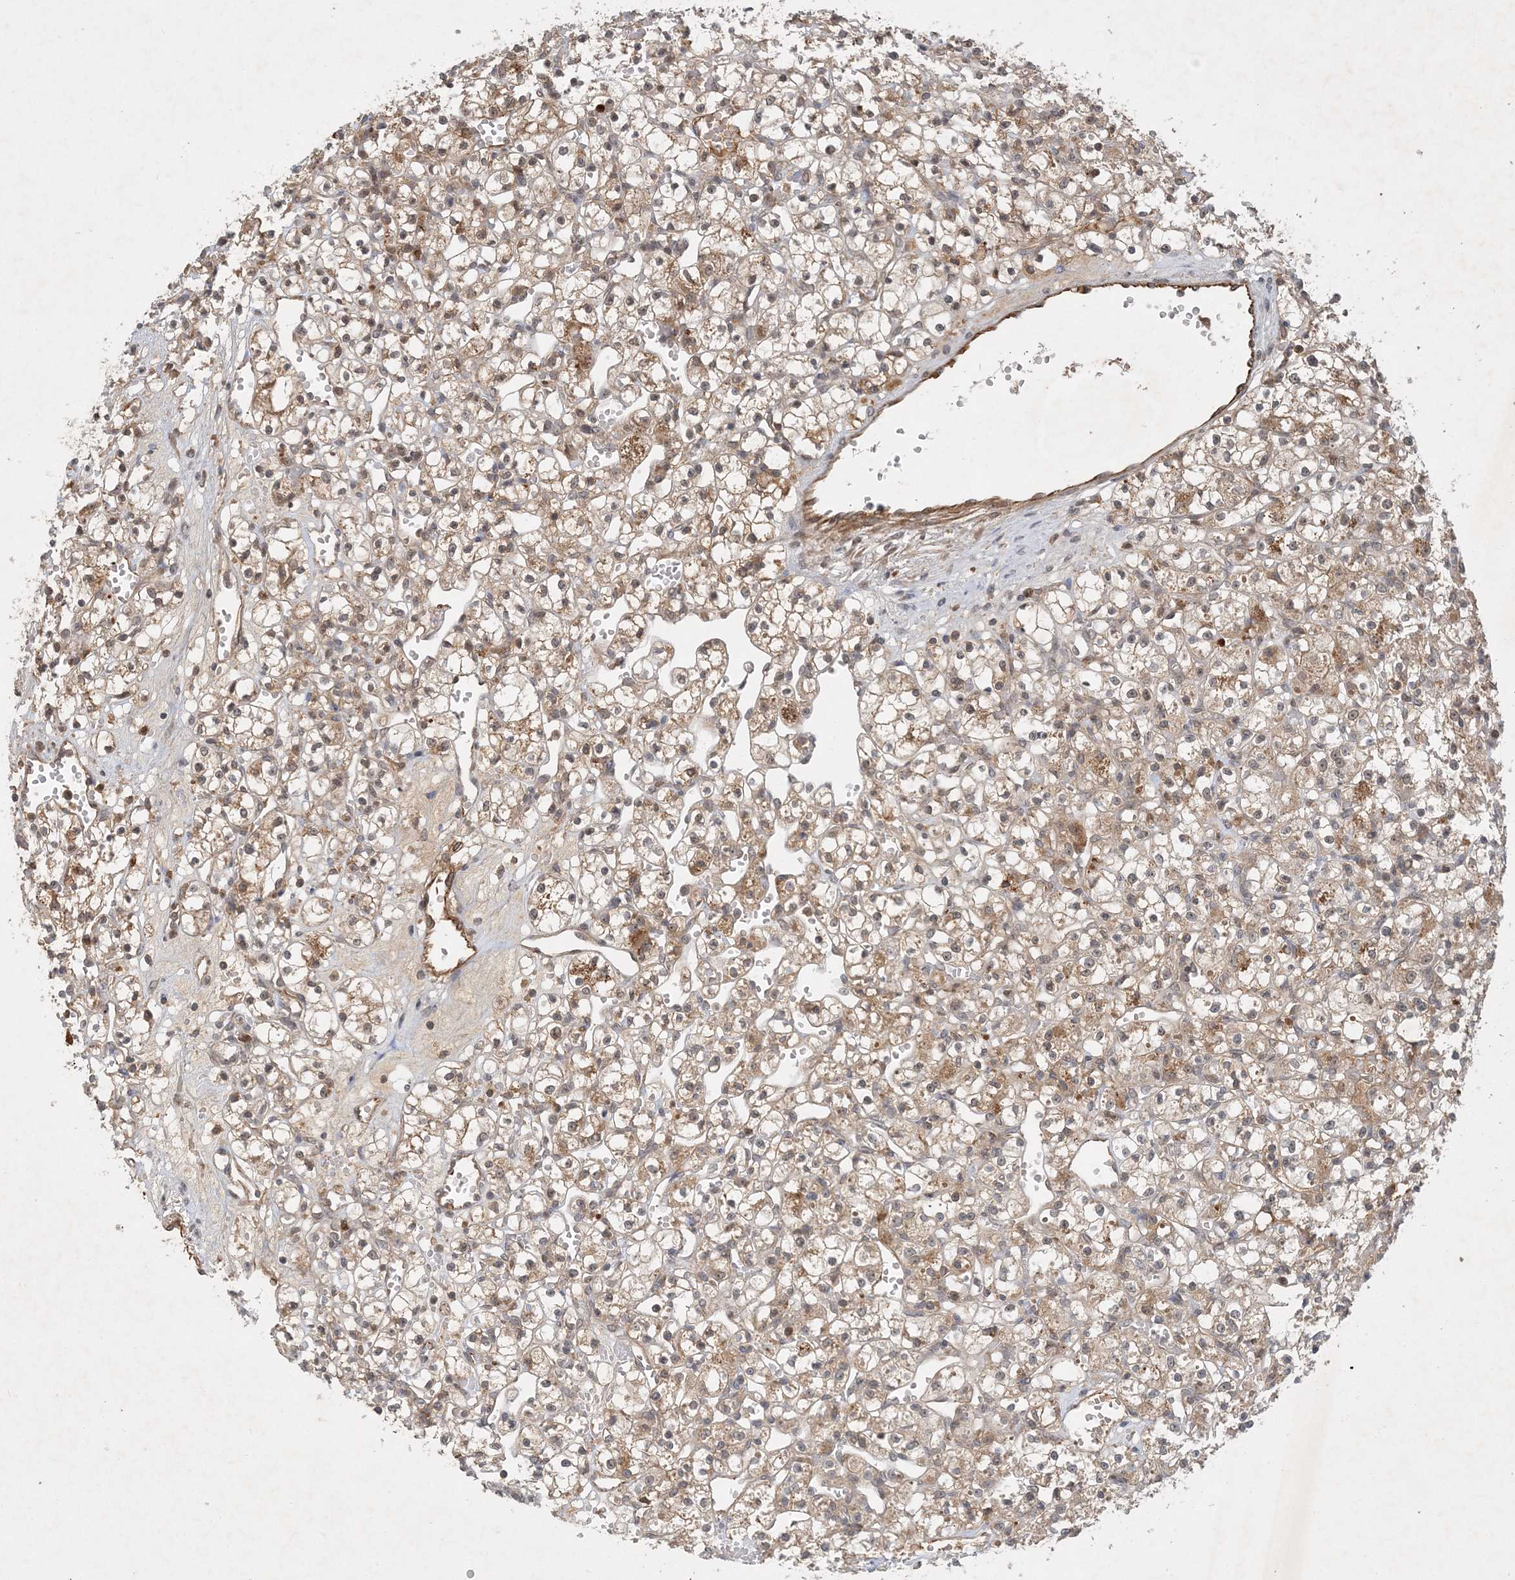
{"staining": {"intensity": "moderate", "quantity": "<25%", "location": "cytoplasmic/membranous"}, "tissue": "renal cancer", "cell_type": "Tumor cells", "image_type": "cancer", "snomed": [{"axis": "morphology", "description": "Adenocarcinoma, NOS"}, {"axis": "topography", "description": "Kidney"}], "caption": "Renal cancer stained with DAB (3,3'-diaminobenzidine) IHC exhibits low levels of moderate cytoplasmic/membranous expression in approximately <25% of tumor cells.", "gene": "ZCCHC4", "patient": {"sex": "female", "age": 59}}